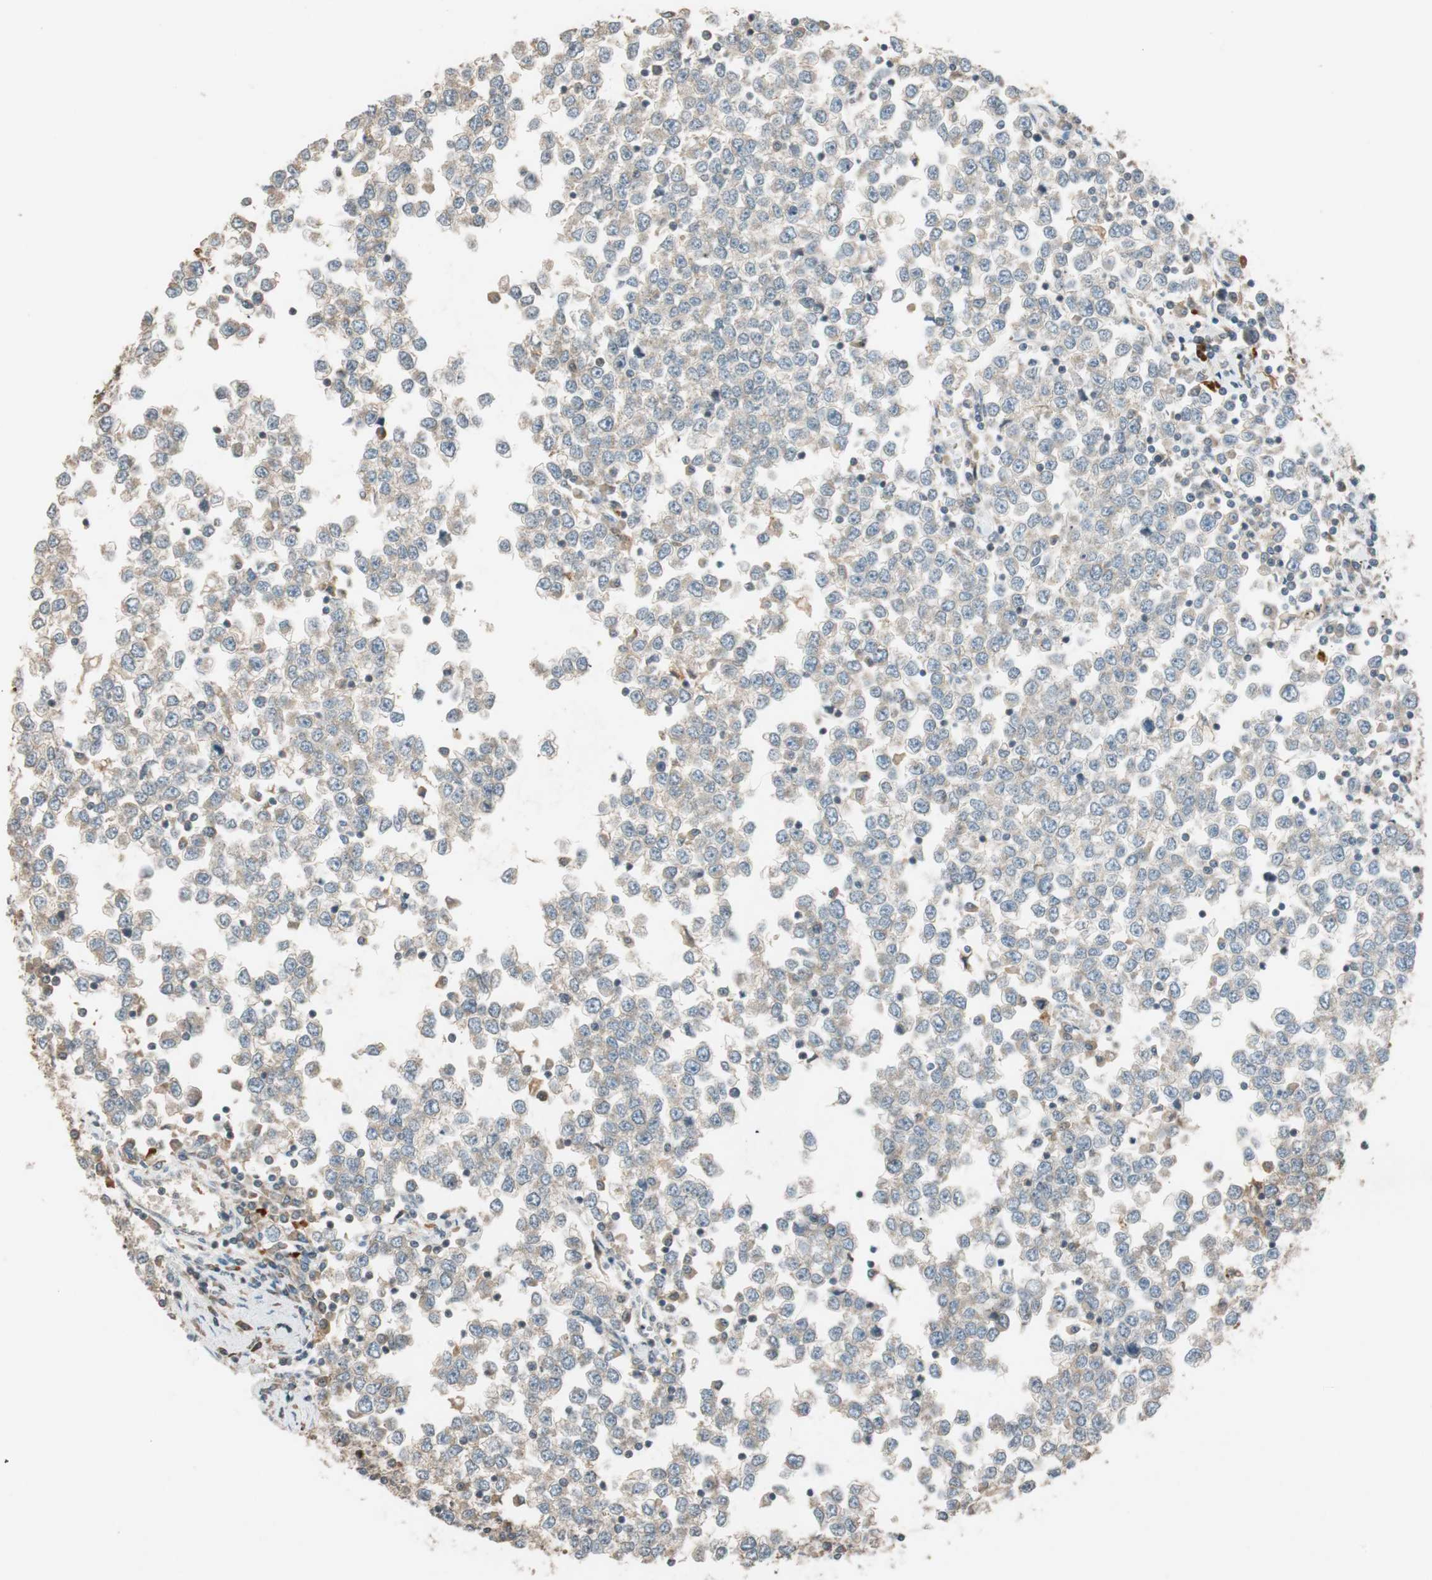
{"staining": {"intensity": "weak", "quantity": ">75%", "location": "cytoplasmic/membranous"}, "tissue": "testis cancer", "cell_type": "Tumor cells", "image_type": "cancer", "snomed": [{"axis": "morphology", "description": "Seminoma, NOS"}, {"axis": "topography", "description": "Testis"}], "caption": "Immunohistochemical staining of human testis cancer (seminoma) displays low levels of weak cytoplasmic/membranous expression in approximately >75% of tumor cells.", "gene": "GLB1", "patient": {"sex": "male", "age": 65}}